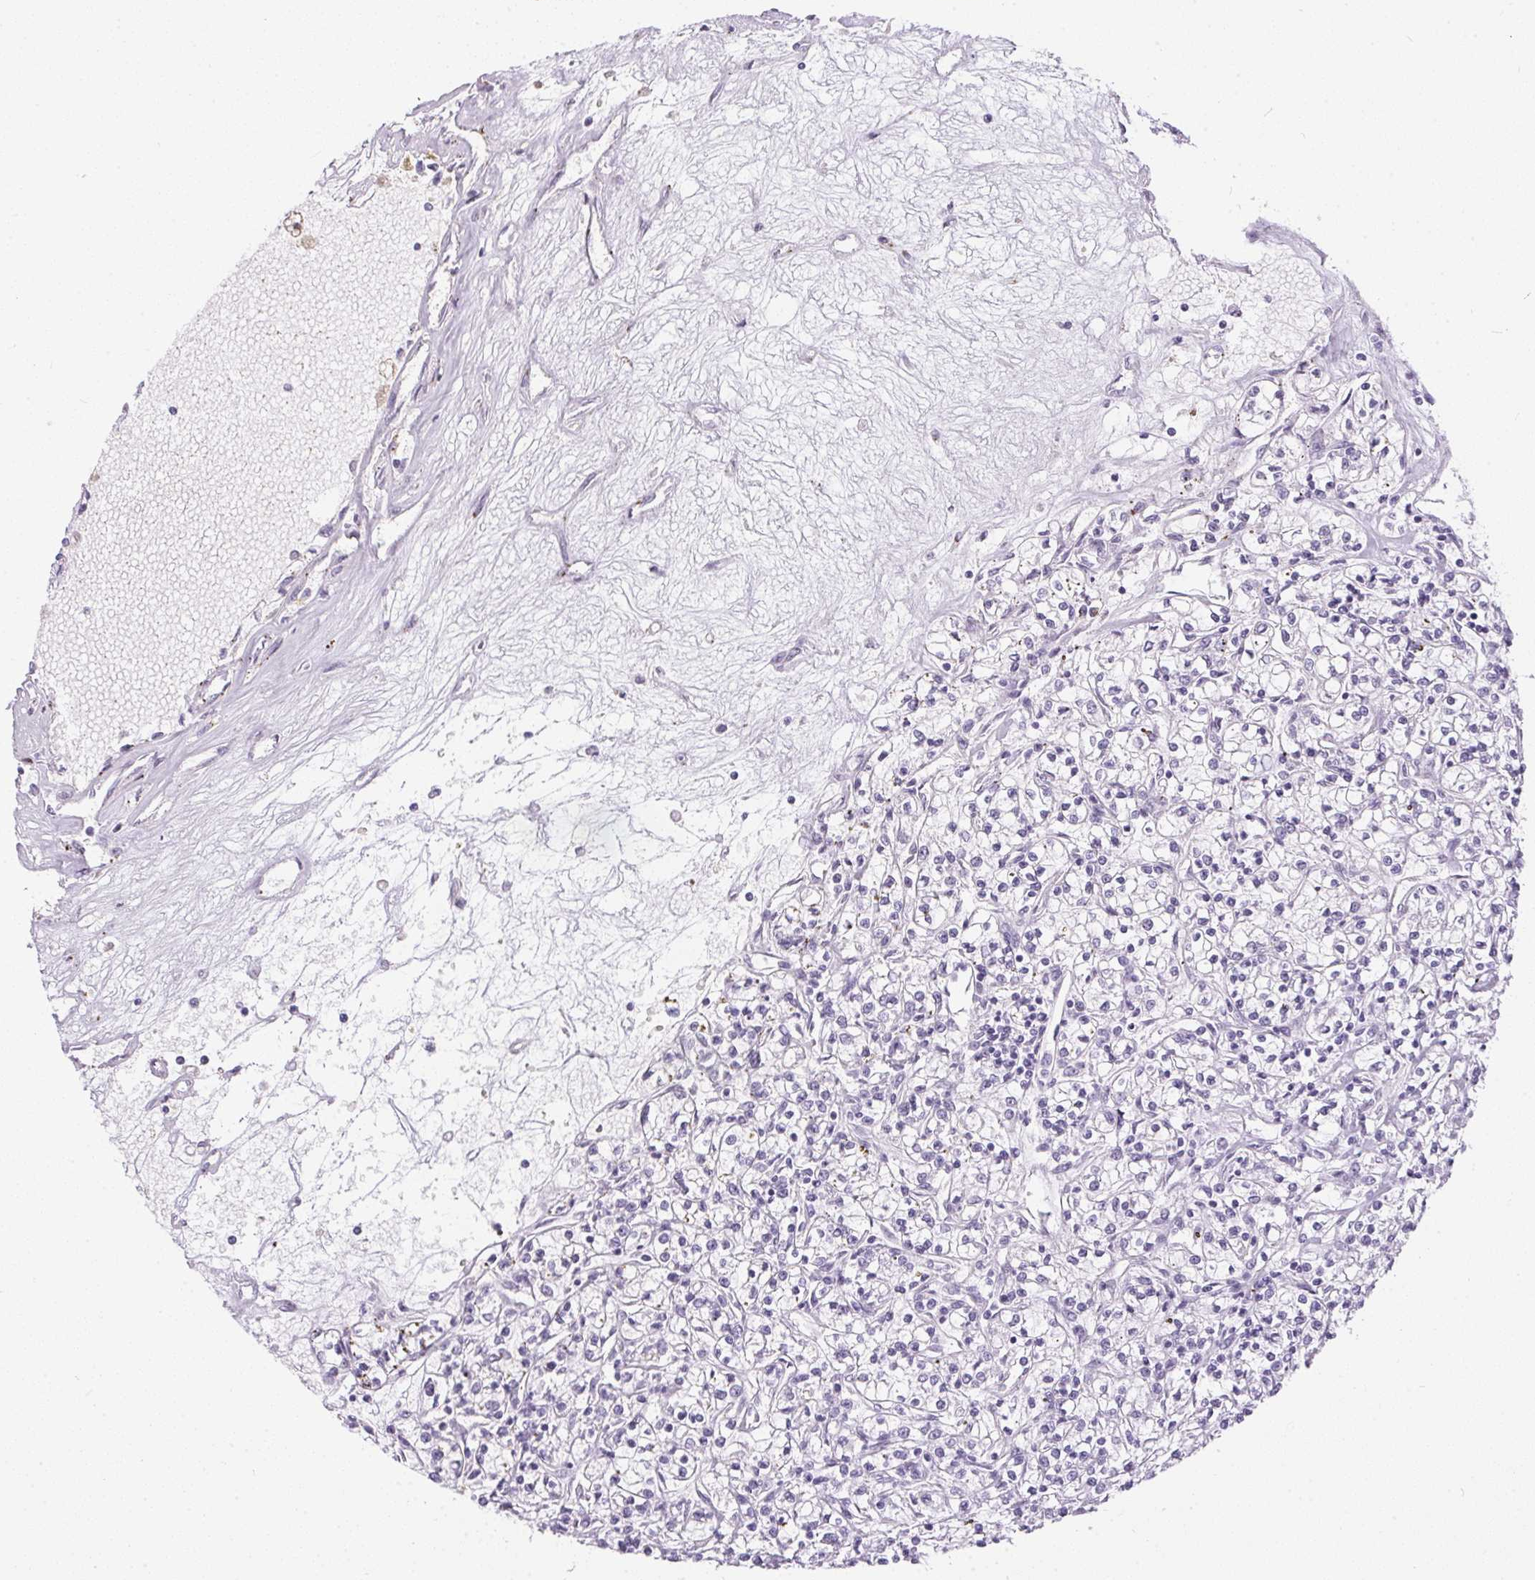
{"staining": {"intensity": "negative", "quantity": "none", "location": "none"}, "tissue": "renal cancer", "cell_type": "Tumor cells", "image_type": "cancer", "snomed": [{"axis": "morphology", "description": "Adenocarcinoma, NOS"}, {"axis": "topography", "description": "Kidney"}], "caption": "Immunohistochemistry (IHC) of renal adenocarcinoma displays no staining in tumor cells.", "gene": "GBP6", "patient": {"sex": "female", "age": 59}}